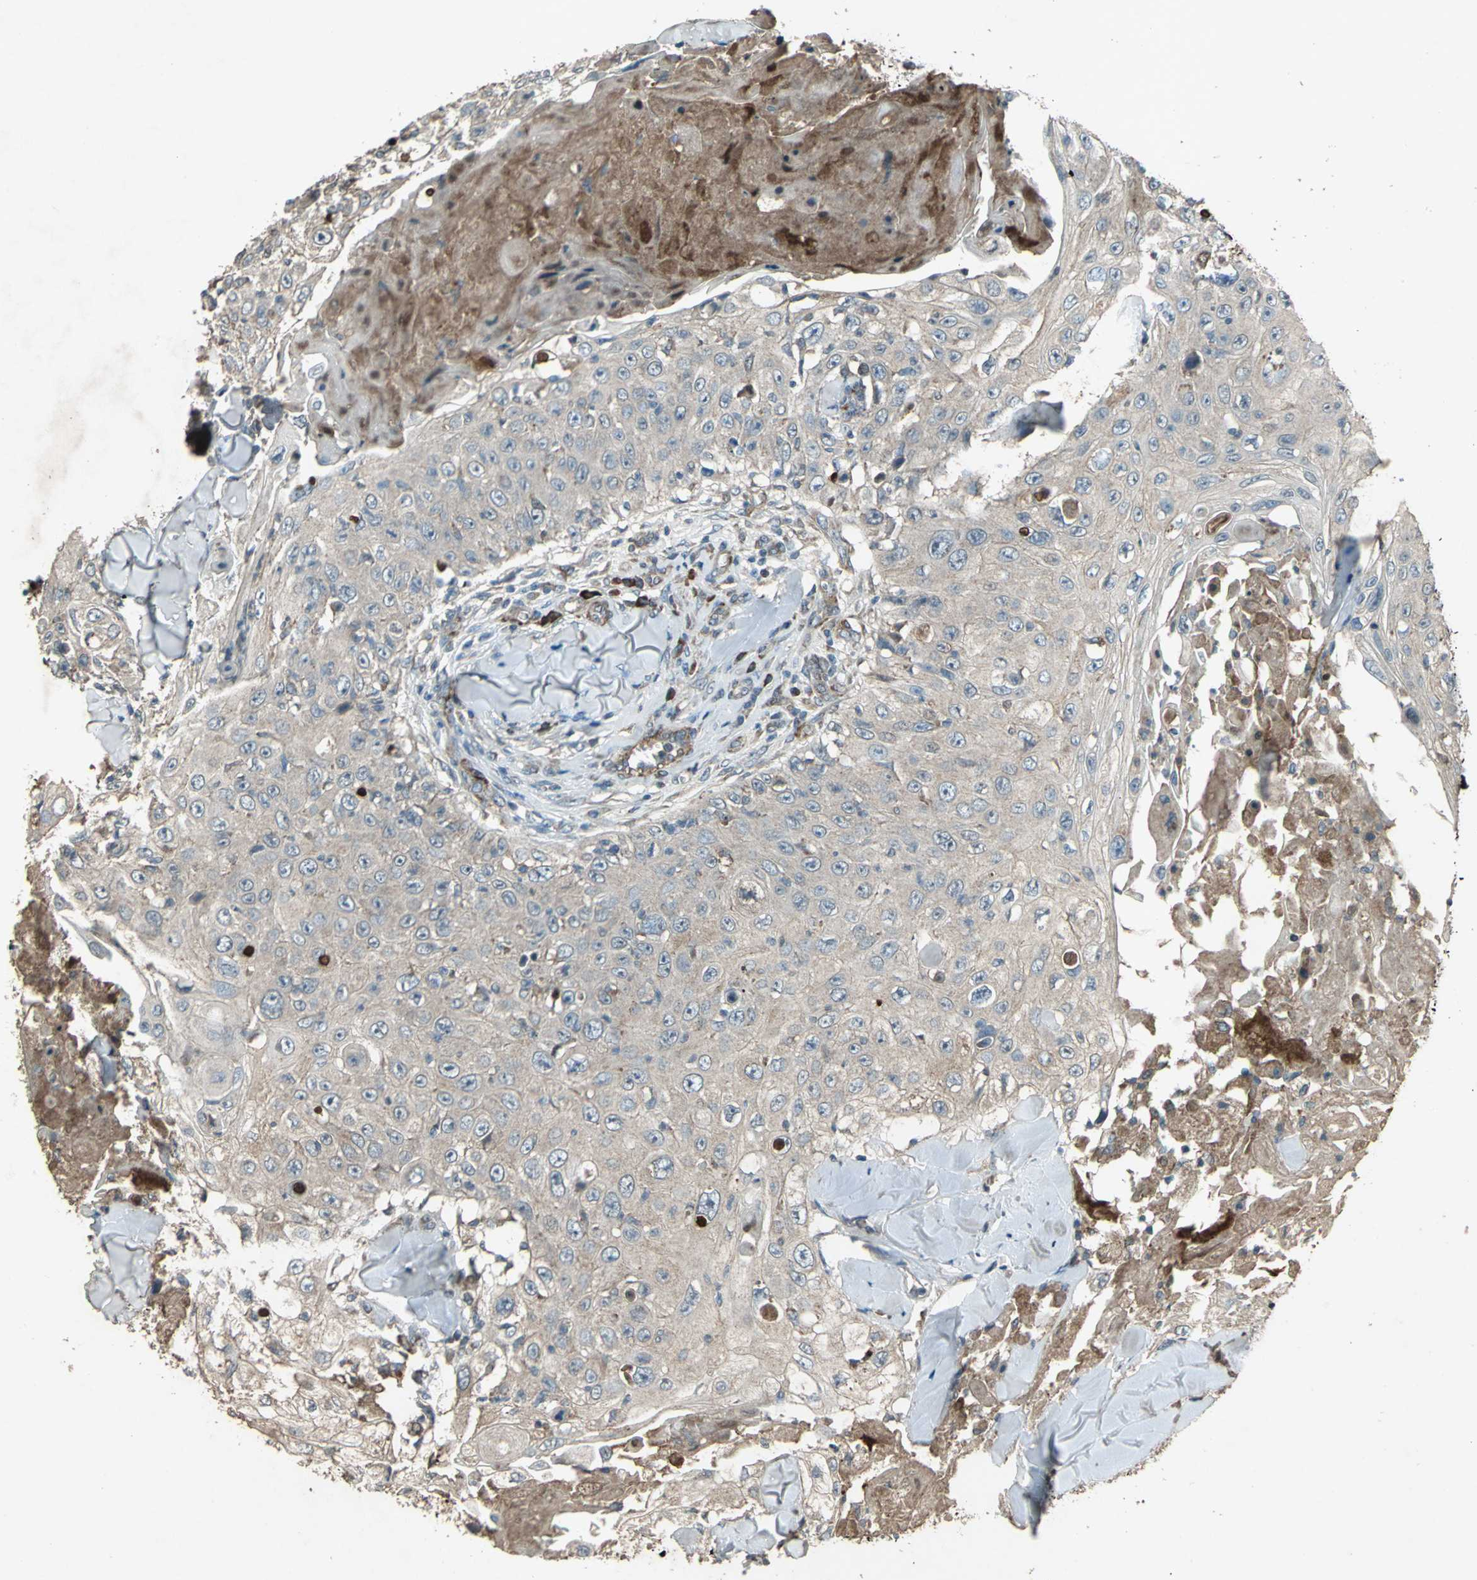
{"staining": {"intensity": "weak", "quantity": ">75%", "location": "cytoplasmic/membranous"}, "tissue": "skin cancer", "cell_type": "Tumor cells", "image_type": "cancer", "snomed": [{"axis": "morphology", "description": "Squamous cell carcinoma, NOS"}, {"axis": "topography", "description": "Skin"}], "caption": "This is a histology image of immunohistochemistry staining of skin cancer (squamous cell carcinoma), which shows weak expression in the cytoplasmic/membranous of tumor cells.", "gene": "SEPTIN4", "patient": {"sex": "male", "age": 86}}